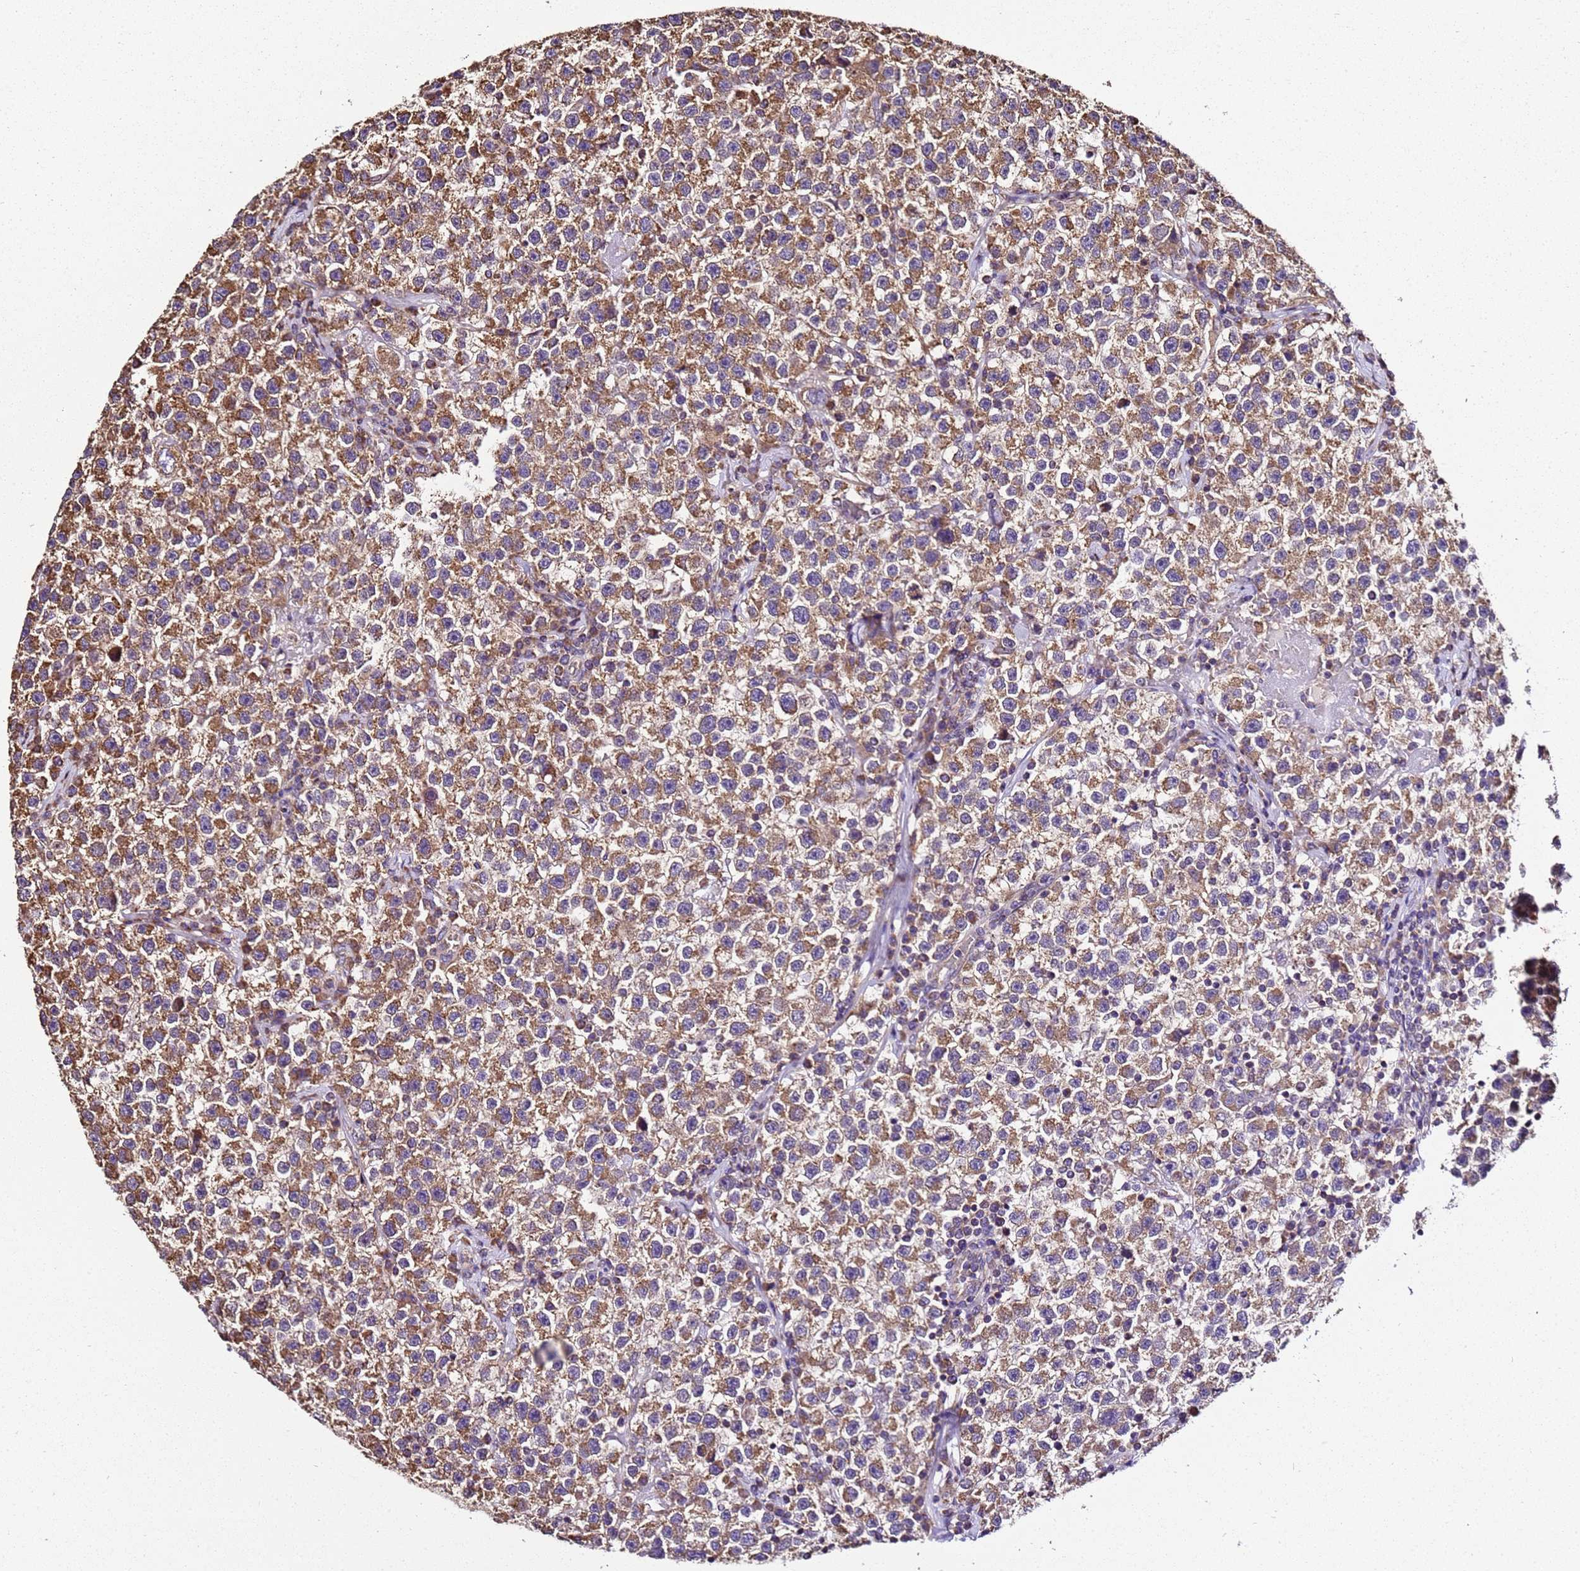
{"staining": {"intensity": "strong", "quantity": ">75%", "location": "cytoplasmic/membranous"}, "tissue": "testis cancer", "cell_type": "Tumor cells", "image_type": "cancer", "snomed": [{"axis": "morphology", "description": "Seminoma, NOS"}, {"axis": "topography", "description": "Testis"}], "caption": "Tumor cells reveal high levels of strong cytoplasmic/membranous staining in approximately >75% of cells in testis cancer.", "gene": "LRRIQ1", "patient": {"sex": "male", "age": 22}}